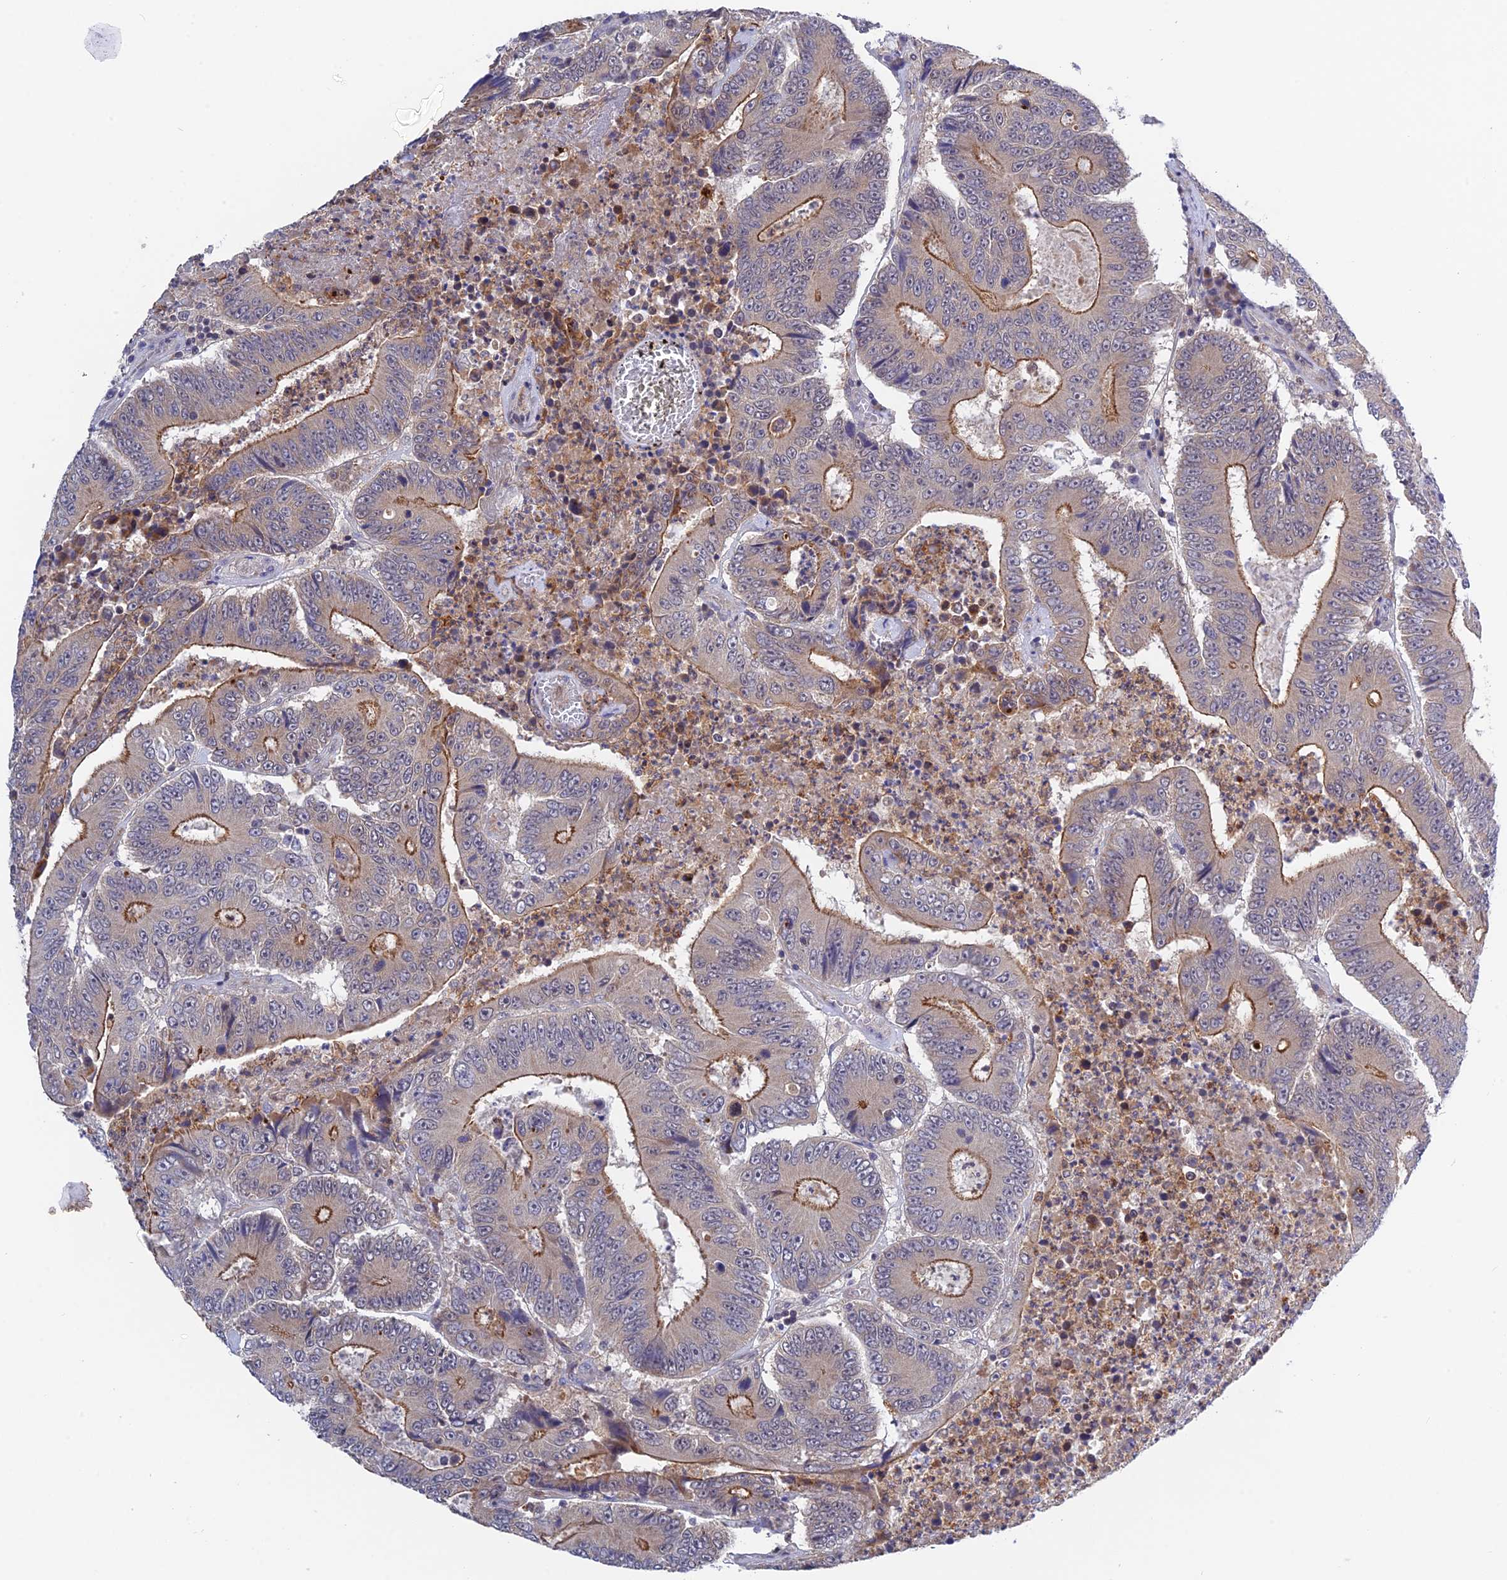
{"staining": {"intensity": "strong", "quantity": "25%-75%", "location": "cytoplasmic/membranous"}, "tissue": "colorectal cancer", "cell_type": "Tumor cells", "image_type": "cancer", "snomed": [{"axis": "morphology", "description": "Adenocarcinoma, NOS"}, {"axis": "topography", "description": "Colon"}], "caption": "Protein expression analysis of human colorectal cancer (adenocarcinoma) reveals strong cytoplasmic/membranous positivity in approximately 25%-75% of tumor cells. The protein is shown in brown color, while the nuclei are stained blue.", "gene": "TCEA1", "patient": {"sex": "male", "age": 83}}